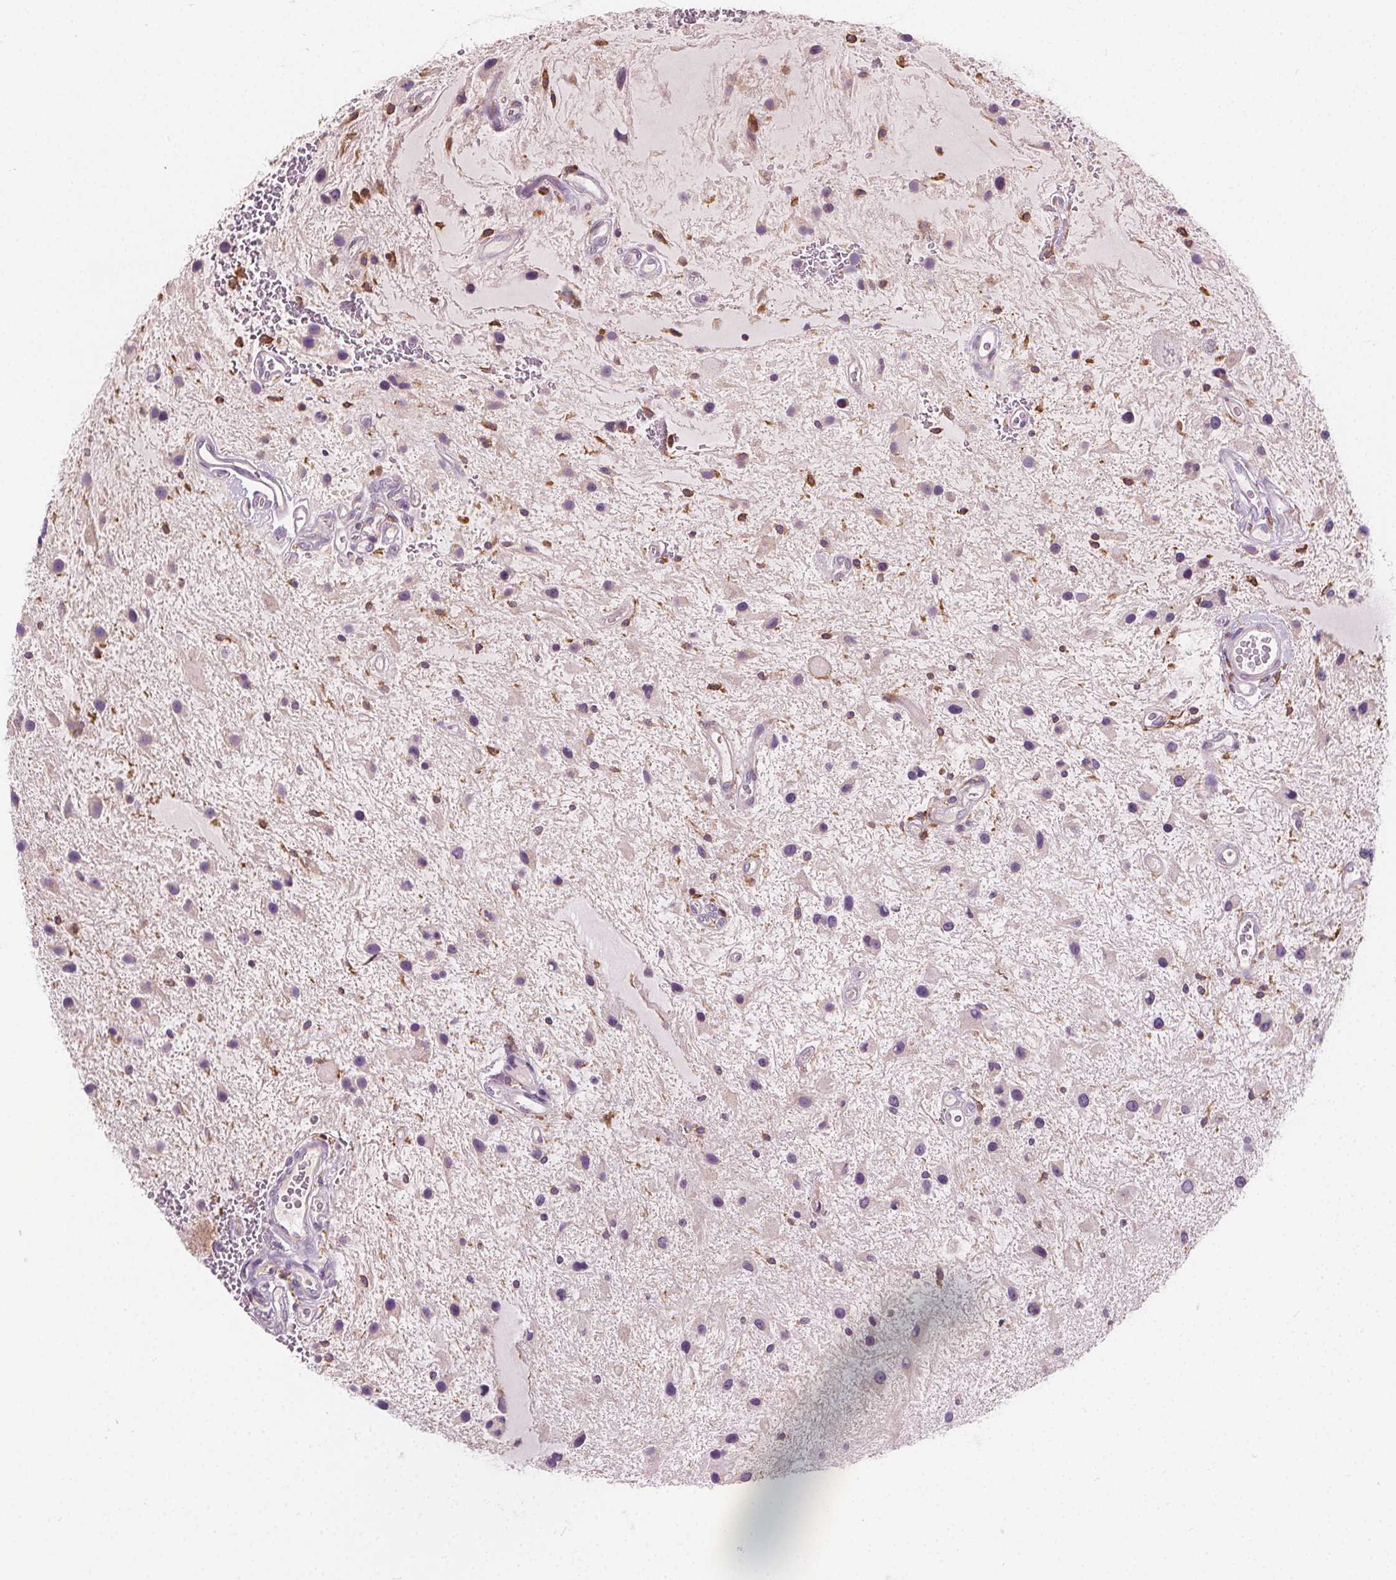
{"staining": {"intensity": "negative", "quantity": "none", "location": "none"}, "tissue": "glioma", "cell_type": "Tumor cells", "image_type": "cancer", "snomed": [{"axis": "morphology", "description": "Glioma, malignant, Low grade"}, {"axis": "topography", "description": "Cerebellum"}], "caption": "The histopathology image reveals no significant positivity in tumor cells of malignant glioma (low-grade). (Brightfield microscopy of DAB (3,3'-diaminobenzidine) IHC at high magnification).", "gene": "RAB20", "patient": {"sex": "female", "age": 14}}